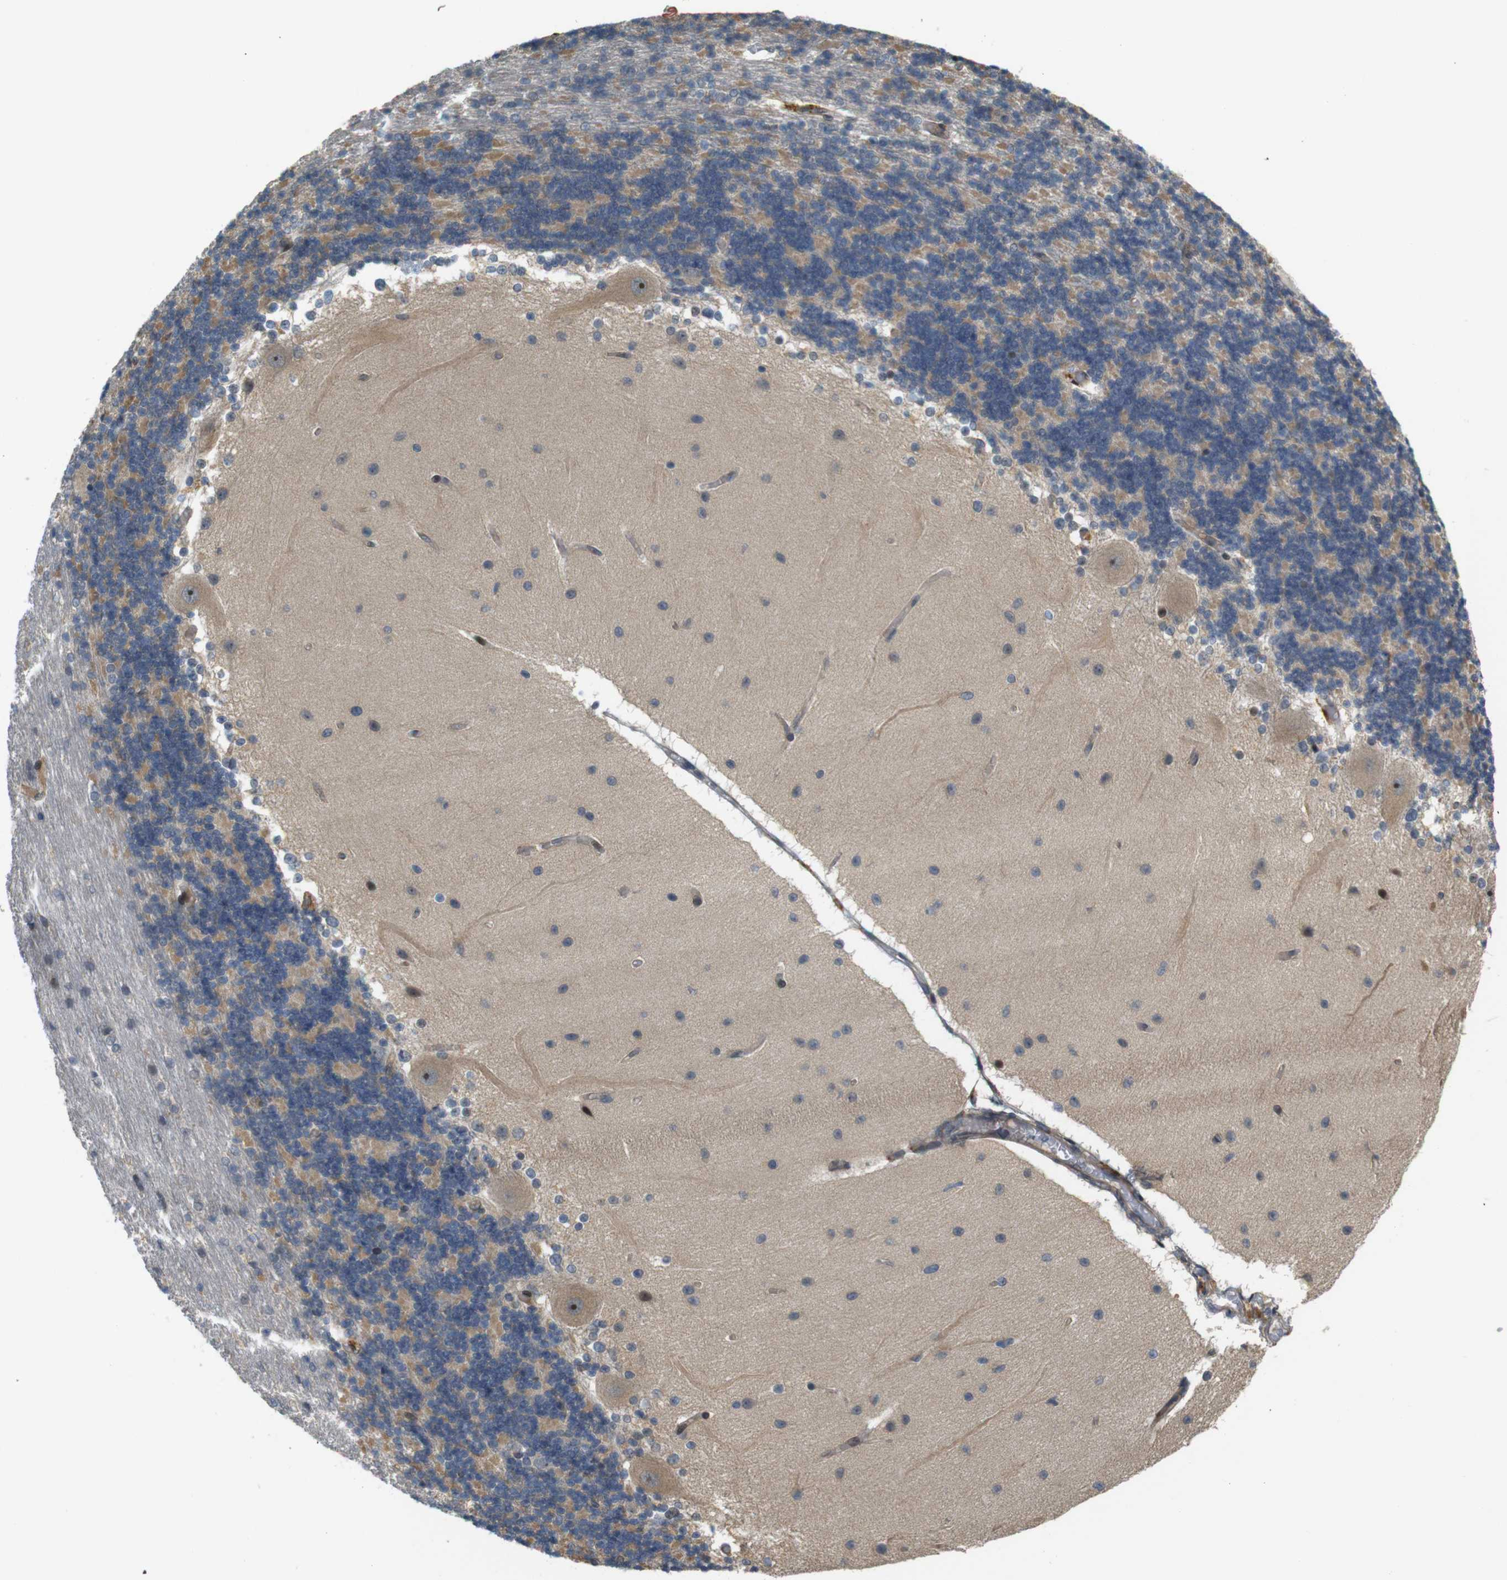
{"staining": {"intensity": "weak", "quantity": "25%-75%", "location": "cytoplasmic/membranous"}, "tissue": "cerebellum", "cell_type": "Cells in granular layer", "image_type": "normal", "snomed": [{"axis": "morphology", "description": "Normal tissue, NOS"}, {"axis": "topography", "description": "Cerebellum"}], "caption": "Cells in granular layer show weak cytoplasmic/membranous expression in about 25%-75% of cells in normal cerebellum.", "gene": "TSPAN9", "patient": {"sex": "female", "age": 54}}